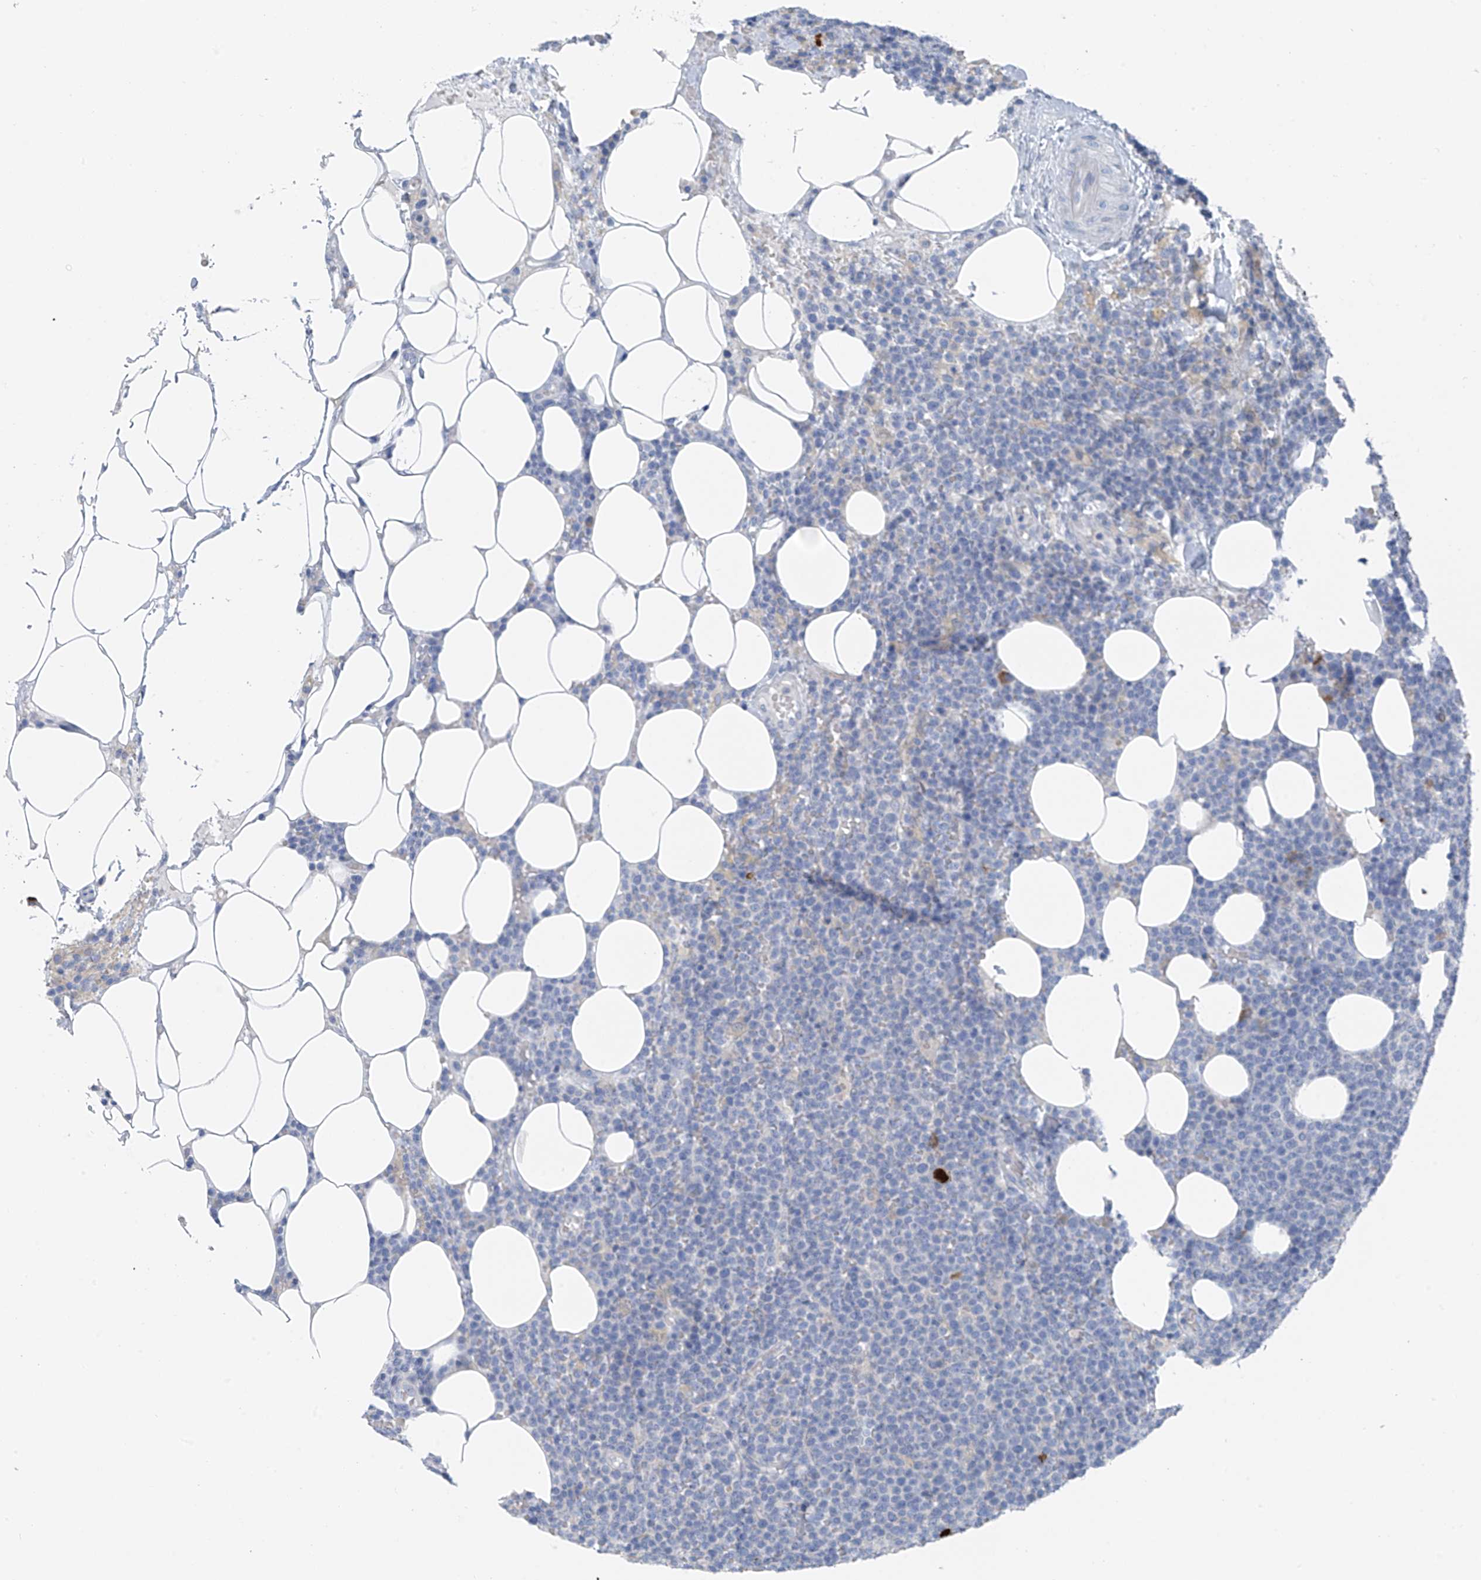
{"staining": {"intensity": "negative", "quantity": "none", "location": "none"}, "tissue": "lymphoma", "cell_type": "Tumor cells", "image_type": "cancer", "snomed": [{"axis": "morphology", "description": "Malignant lymphoma, non-Hodgkin's type, High grade"}, {"axis": "topography", "description": "Lymph node"}], "caption": "DAB immunohistochemical staining of malignant lymphoma, non-Hodgkin's type (high-grade) shows no significant expression in tumor cells.", "gene": "POMGNT2", "patient": {"sex": "male", "age": 61}}